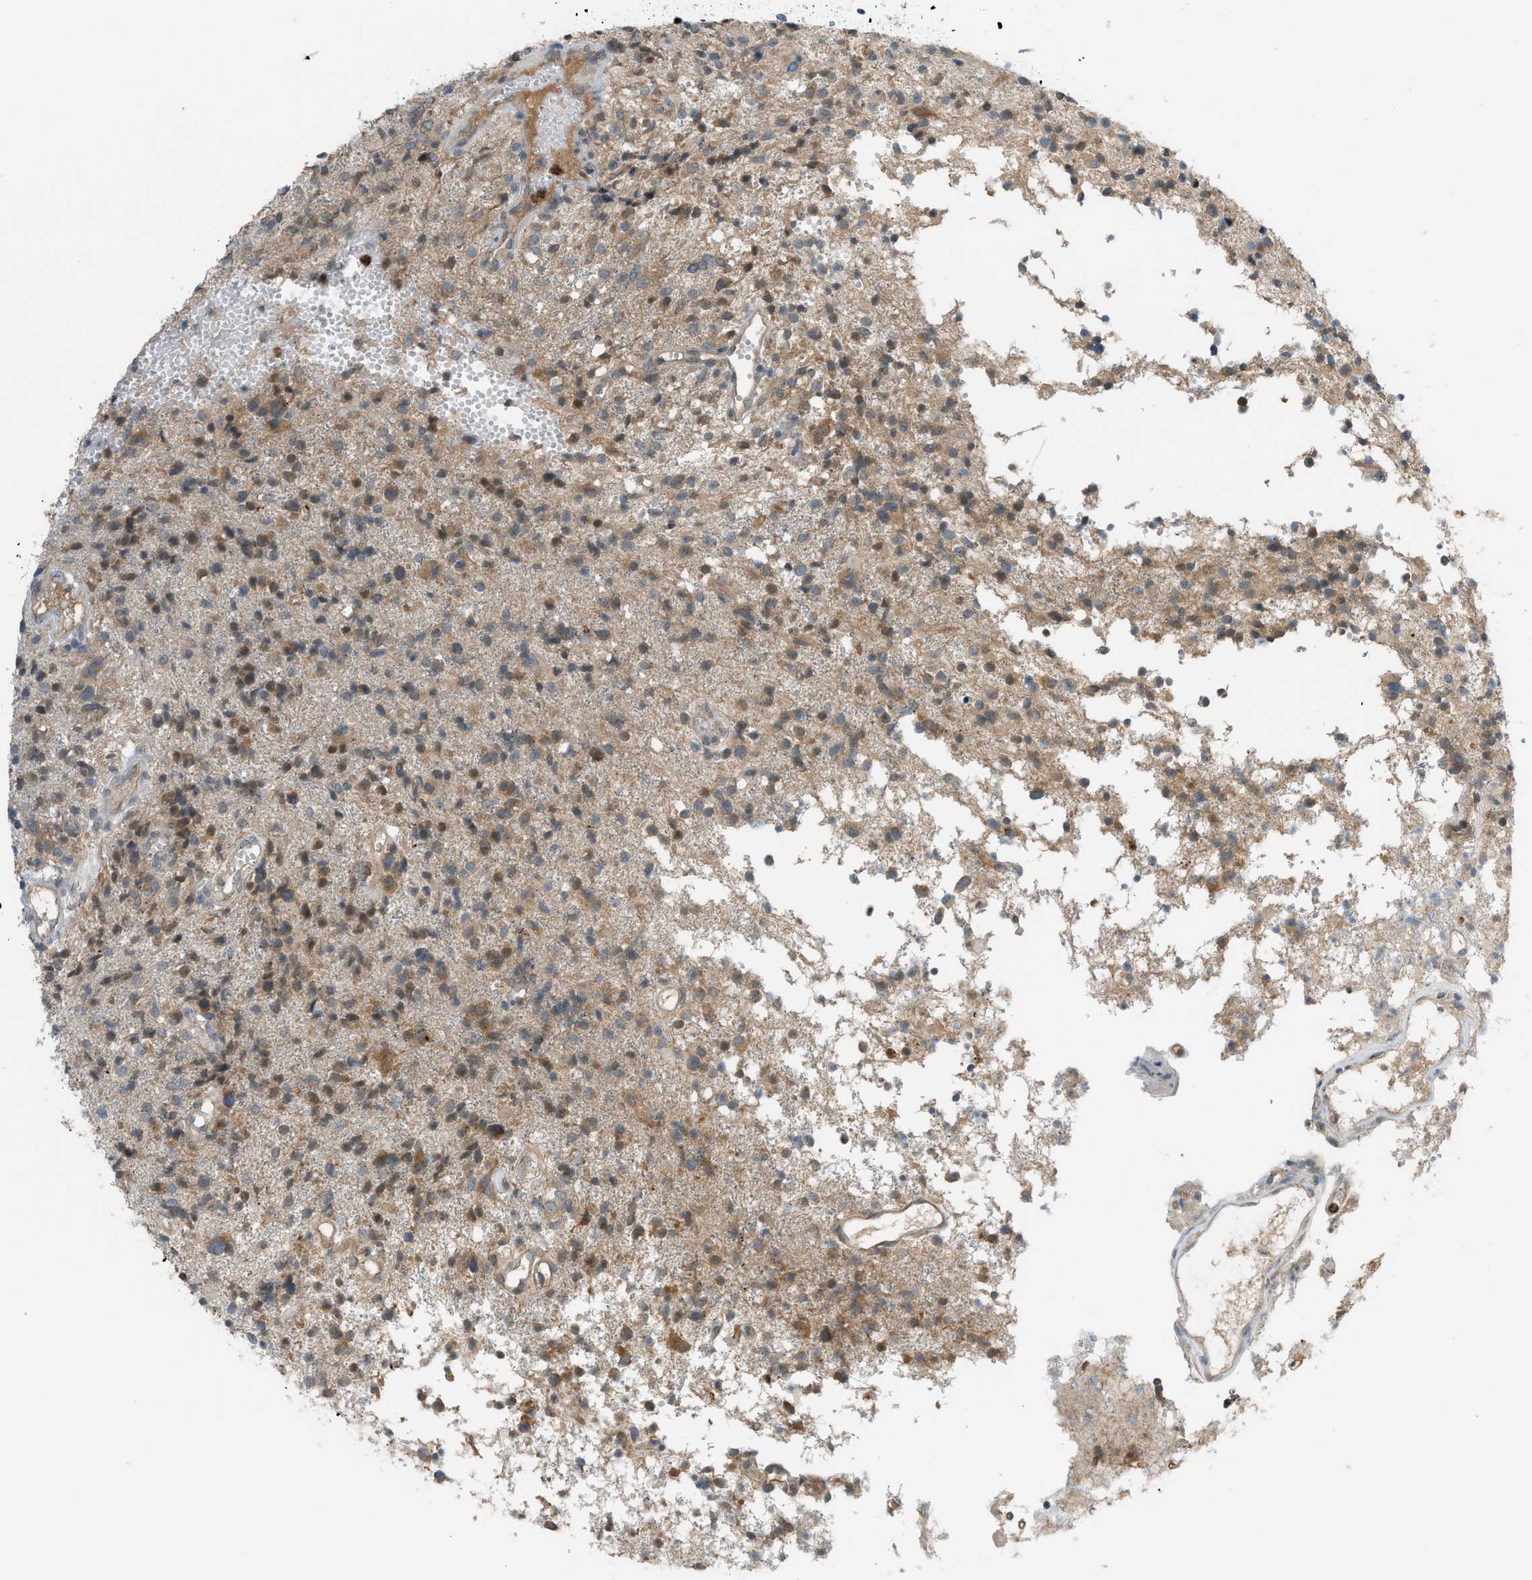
{"staining": {"intensity": "moderate", "quantity": ">75%", "location": "cytoplasmic/membranous"}, "tissue": "glioma", "cell_type": "Tumor cells", "image_type": "cancer", "snomed": [{"axis": "morphology", "description": "Glioma, malignant, High grade"}, {"axis": "topography", "description": "Brain"}], "caption": "High-grade glioma (malignant) stained with a protein marker reveals moderate staining in tumor cells.", "gene": "DYRK1A", "patient": {"sex": "female", "age": 59}}